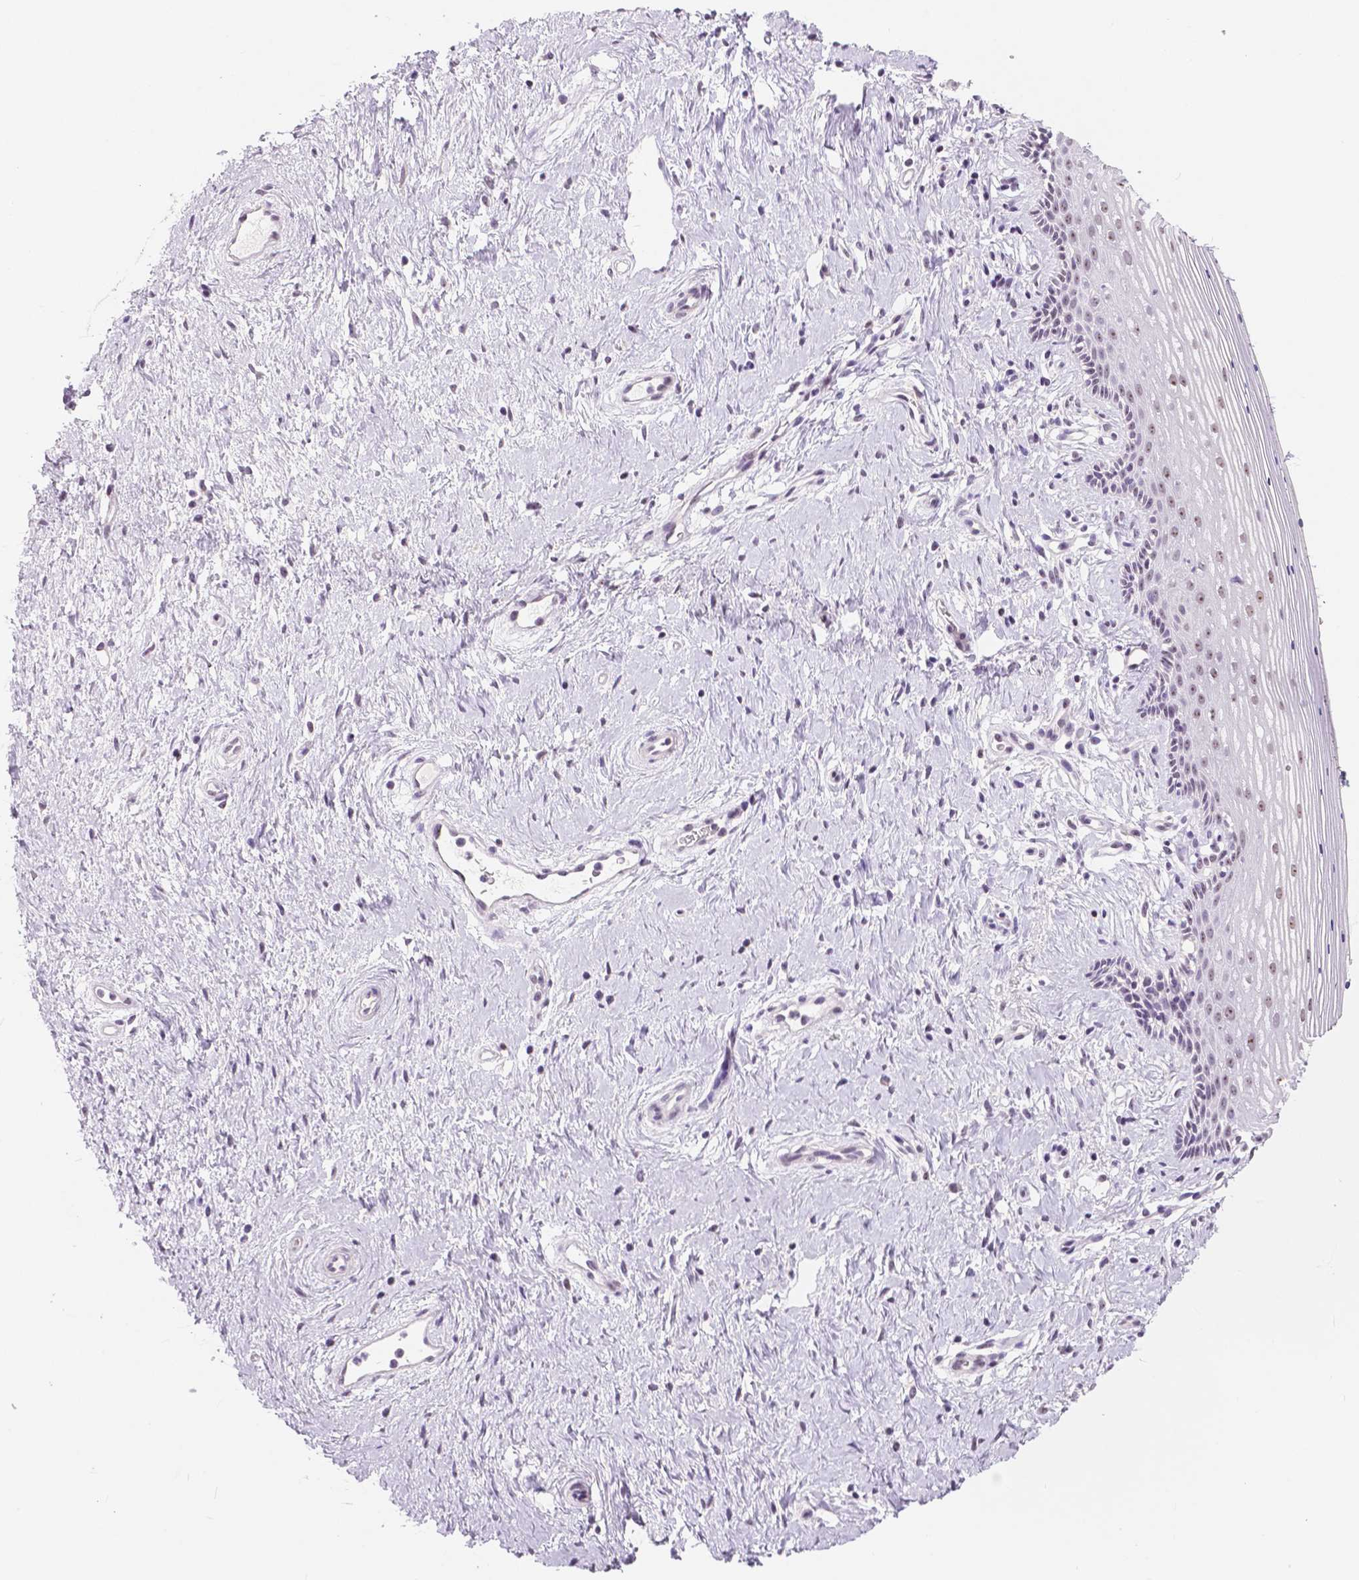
{"staining": {"intensity": "weak", "quantity": "25%-75%", "location": "nuclear"}, "tissue": "vagina", "cell_type": "Squamous epithelial cells", "image_type": "normal", "snomed": [{"axis": "morphology", "description": "Normal tissue, NOS"}, {"axis": "topography", "description": "Vagina"}], "caption": "Vagina stained with DAB immunohistochemistry reveals low levels of weak nuclear staining in approximately 25%-75% of squamous epithelial cells.", "gene": "NHP2", "patient": {"sex": "female", "age": 42}}